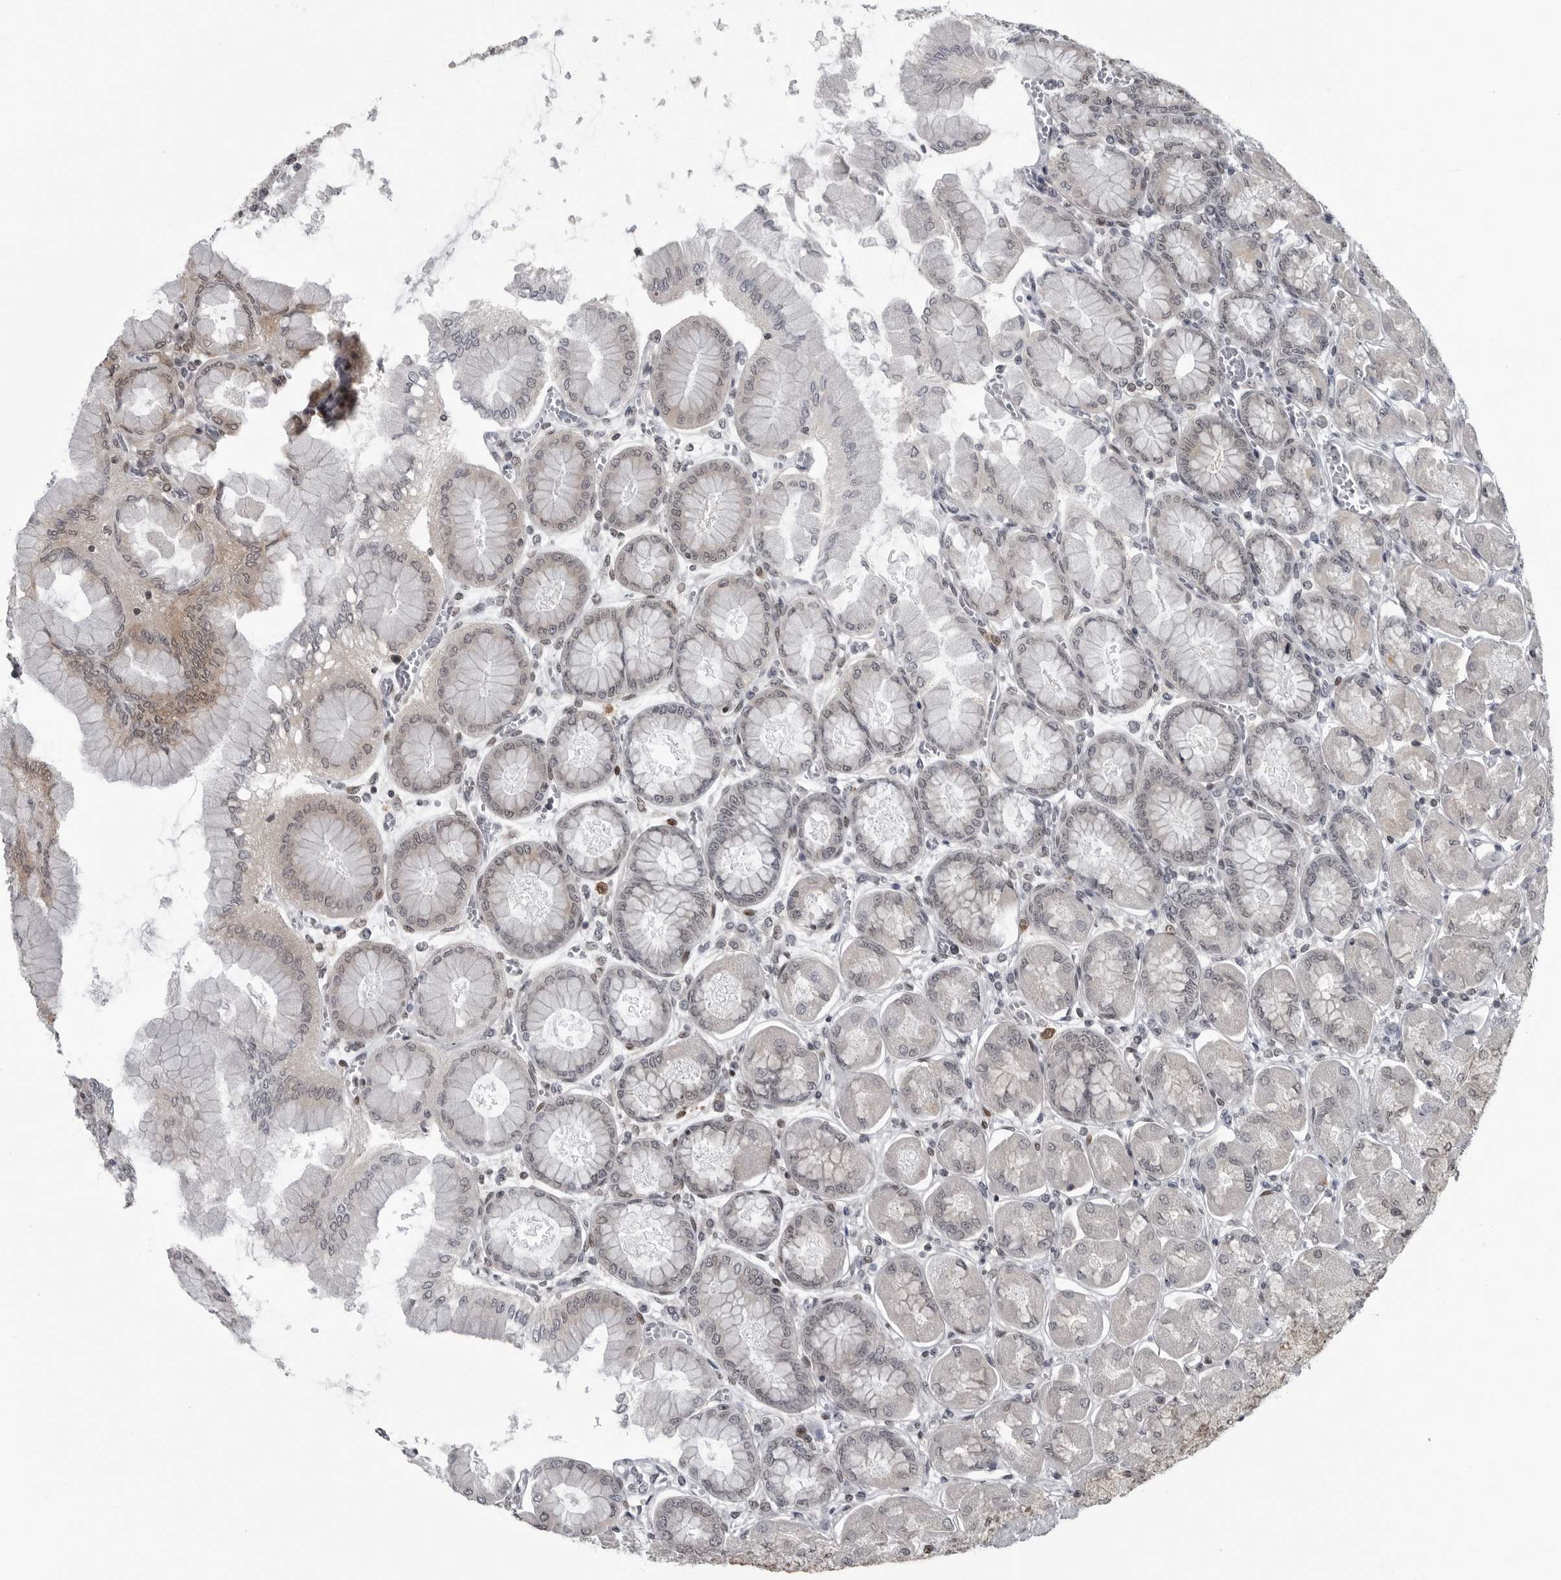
{"staining": {"intensity": "weak", "quantity": "25%-75%", "location": "cytoplasmic/membranous,nuclear"}, "tissue": "stomach", "cell_type": "Glandular cells", "image_type": "normal", "snomed": [{"axis": "morphology", "description": "Normal tissue, NOS"}, {"axis": "topography", "description": "Stomach, upper"}], "caption": "Glandular cells demonstrate weak cytoplasmic/membranous,nuclear positivity in about 25%-75% of cells in unremarkable stomach.", "gene": "C8orf58", "patient": {"sex": "female", "age": 56}}